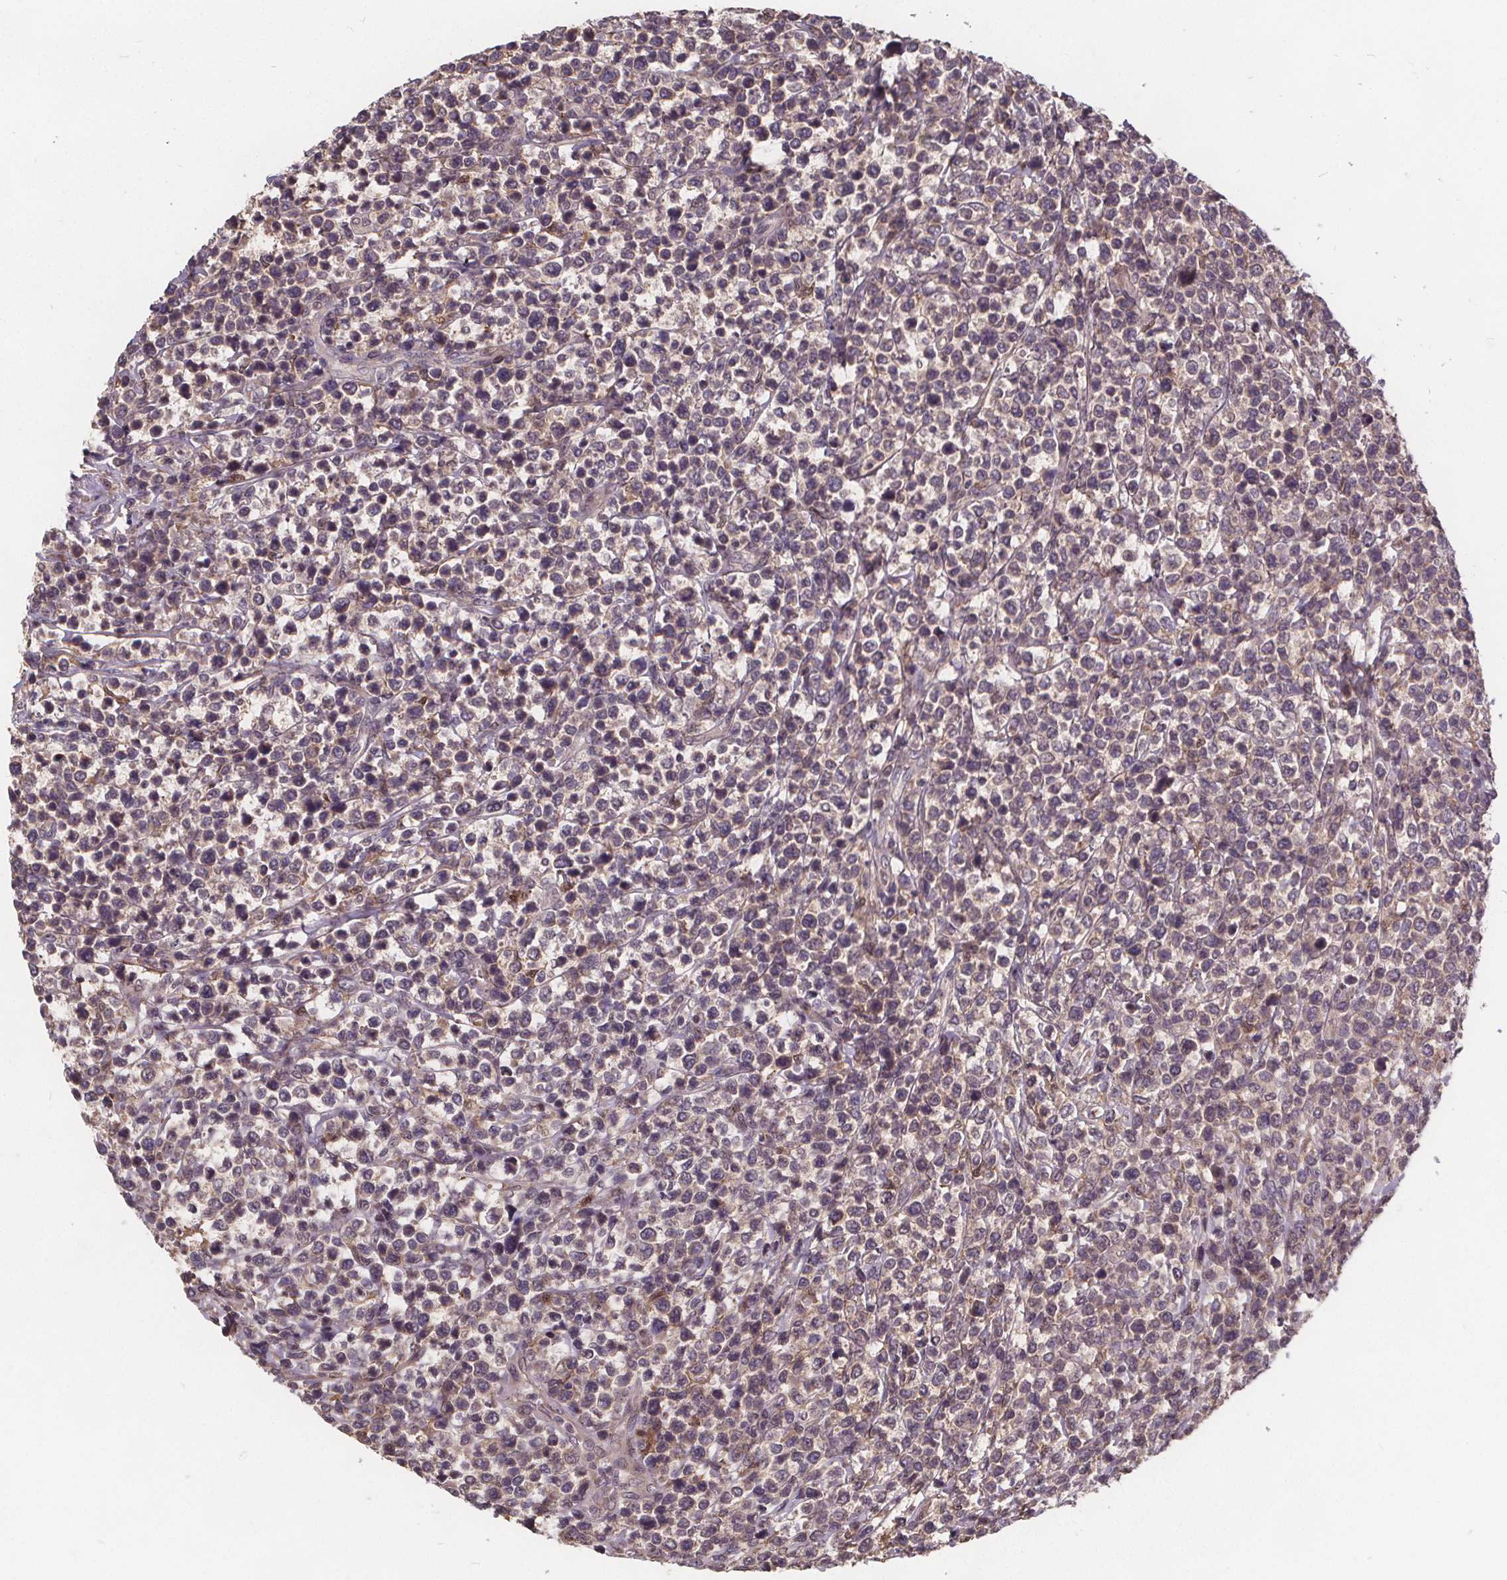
{"staining": {"intensity": "negative", "quantity": "none", "location": "none"}, "tissue": "lymphoma", "cell_type": "Tumor cells", "image_type": "cancer", "snomed": [{"axis": "morphology", "description": "Malignant lymphoma, non-Hodgkin's type, High grade"}, {"axis": "topography", "description": "Soft tissue"}], "caption": "Immunohistochemistry (IHC) histopathology image of malignant lymphoma, non-Hodgkin's type (high-grade) stained for a protein (brown), which shows no staining in tumor cells.", "gene": "USP9X", "patient": {"sex": "female", "age": 56}}